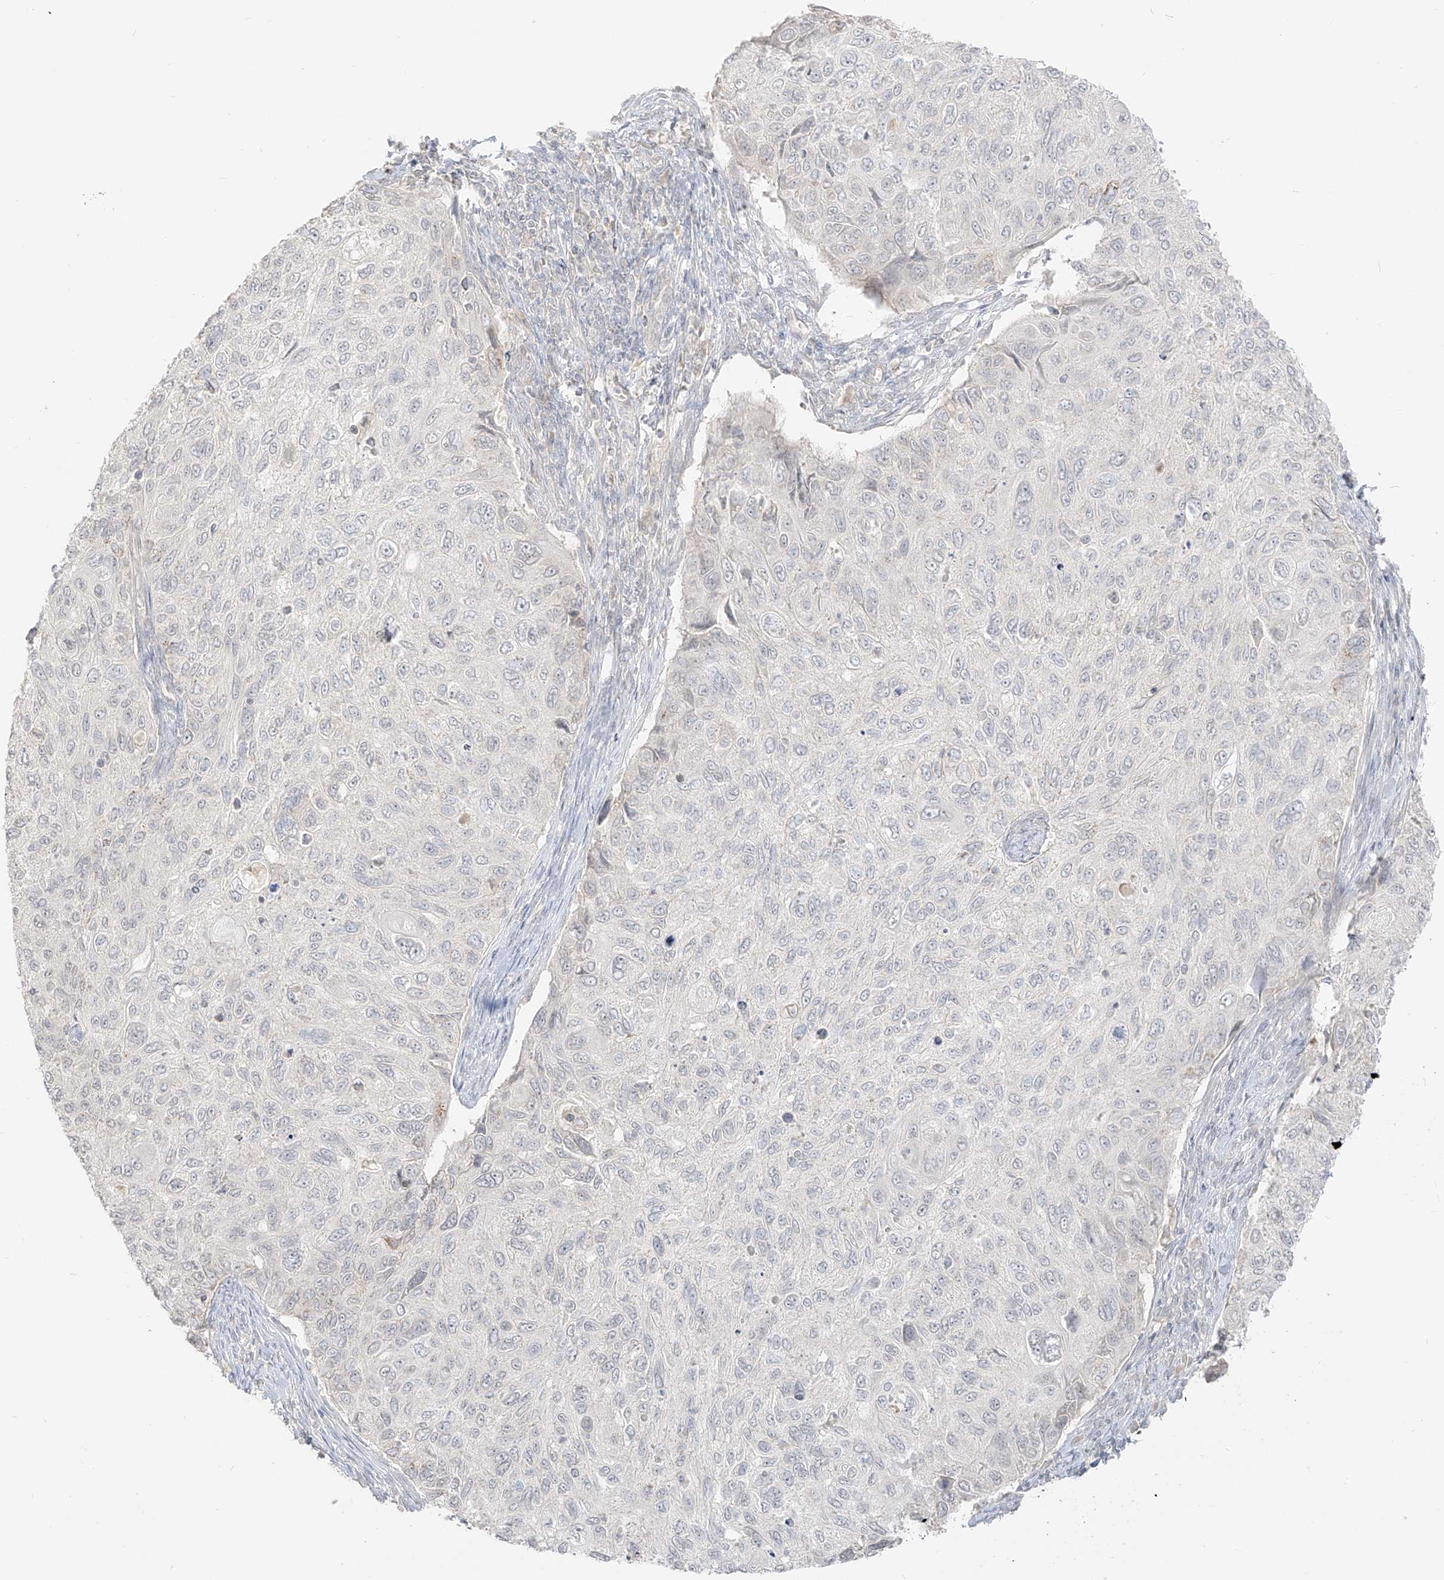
{"staining": {"intensity": "negative", "quantity": "none", "location": "none"}, "tissue": "cervical cancer", "cell_type": "Tumor cells", "image_type": "cancer", "snomed": [{"axis": "morphology", "description": "Squamous cell carcinoma, NOS"}, {"axis": "topography", "description": "Cervix"}], "caption": "DAB immunohistochemical staining of cervical squamous cell carcinoma shows no significant staining in tumor cells.", "gene": "LIPT1", "patient": {"sex": "female", "age": 70}}